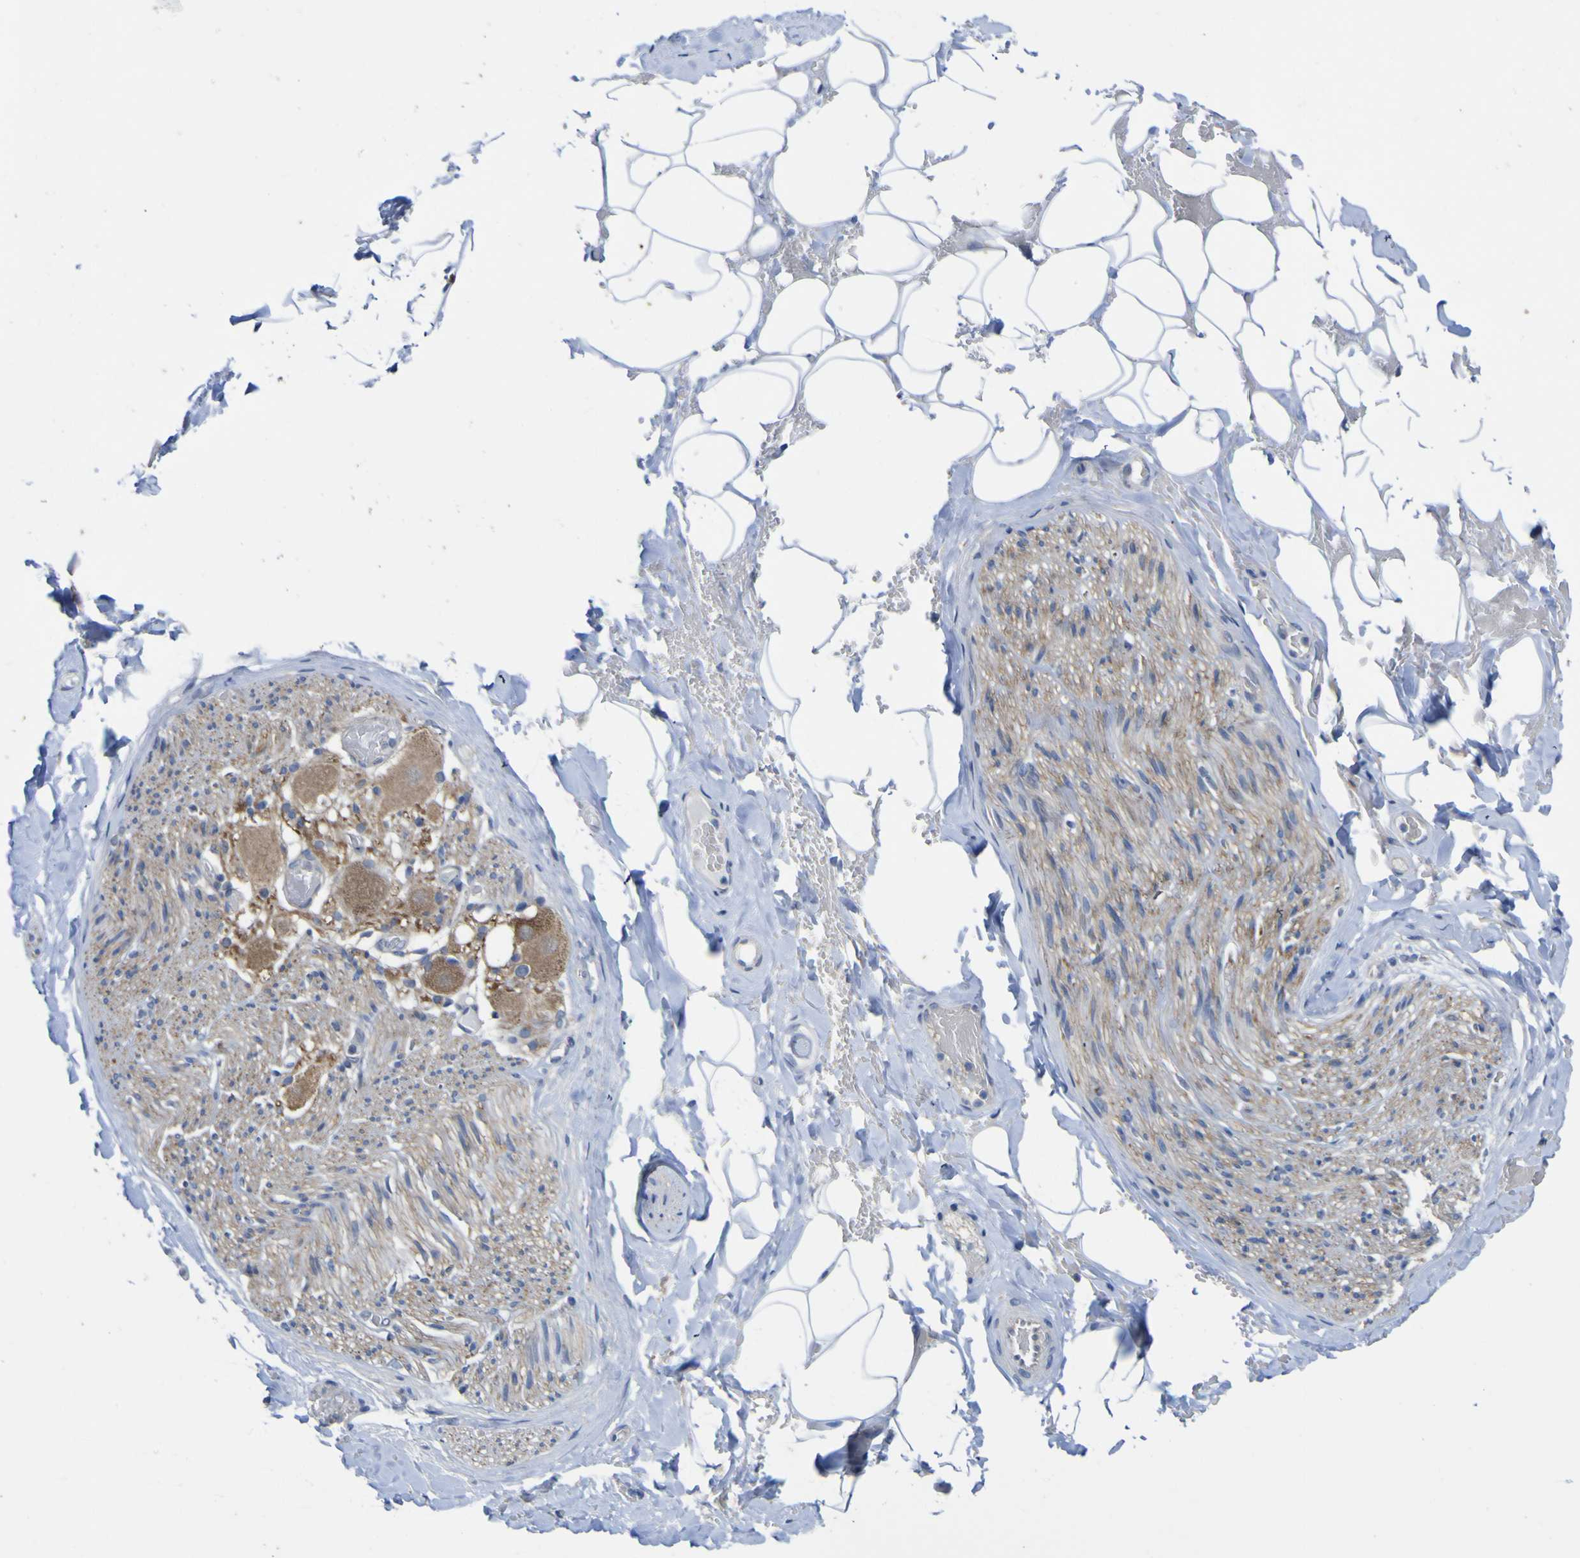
{"staining": {"intensity": "negative", "quantity": "none", "location": "none"}, "tissue": "adipose tissue", "cell_type": "Adipocytes", "image_type": "normal", "snomed": [{"axis": "morphology", "description": "Normal tissue, NOS"}, {"axis": "topography", "description": "Peripheral nerve tissue"}], "caption": "Adipose tissue stained for a protein using immunohistochemistry (IHC) shows no staining adipocytes.", "gene": "TNFRSF11A", "patient": {"sex": "male", "age": 70}}